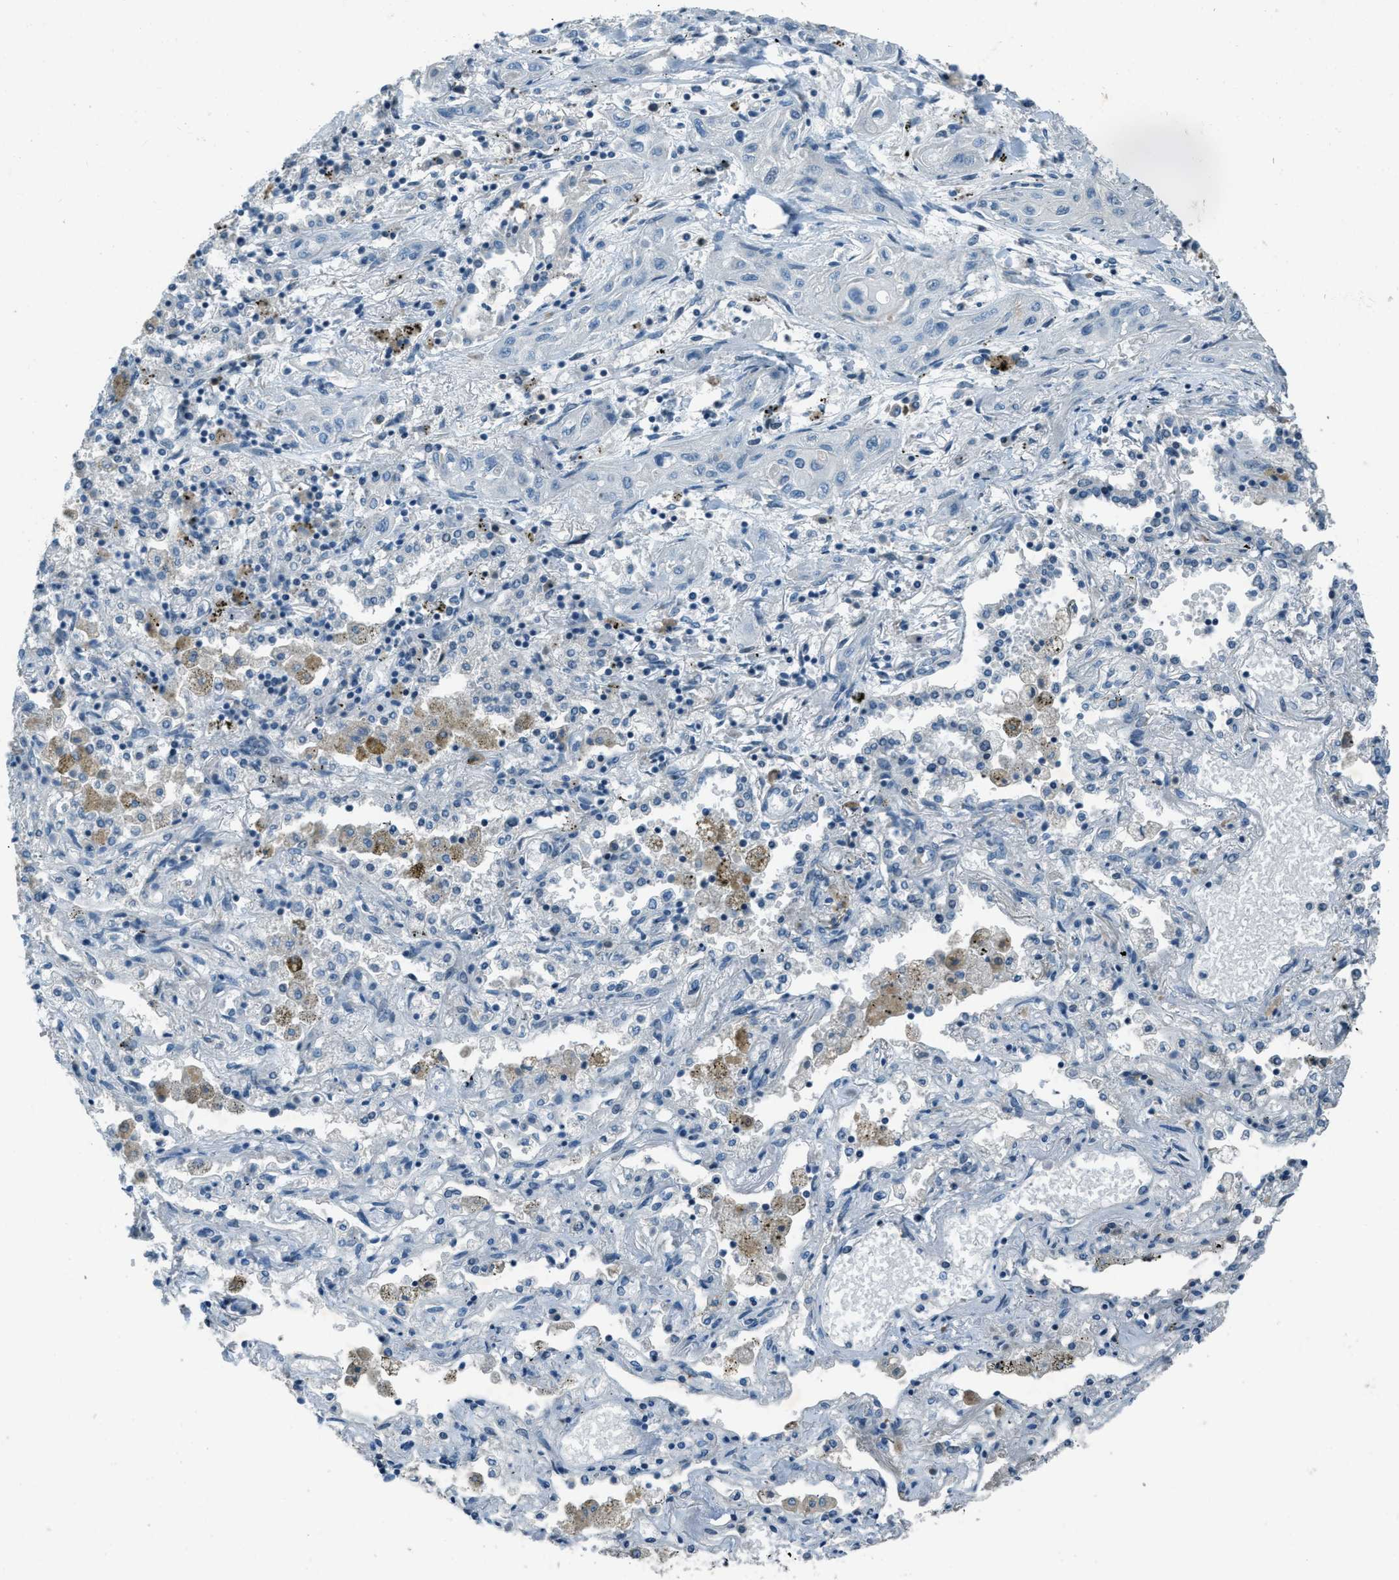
{"staining": {"intensity": "negative", "quantity": "none", "location": "none"}, "tissue": "lung cancer", "cell_type": "Tumor cells", "image_type": "cancer", "snomed": [{"axis": "morphology", "description": "Squamous cell carcinoma, NOS"}, {"axis": "topography", "description": "Lung"}], "caption": "DAB immunohistochemical staining of human lung cancer (squamous cell carcinoma) displays no significant expression in tumor cells.", "gene": "FBLN2", "patient": {"sex": "female", "age": 47}}